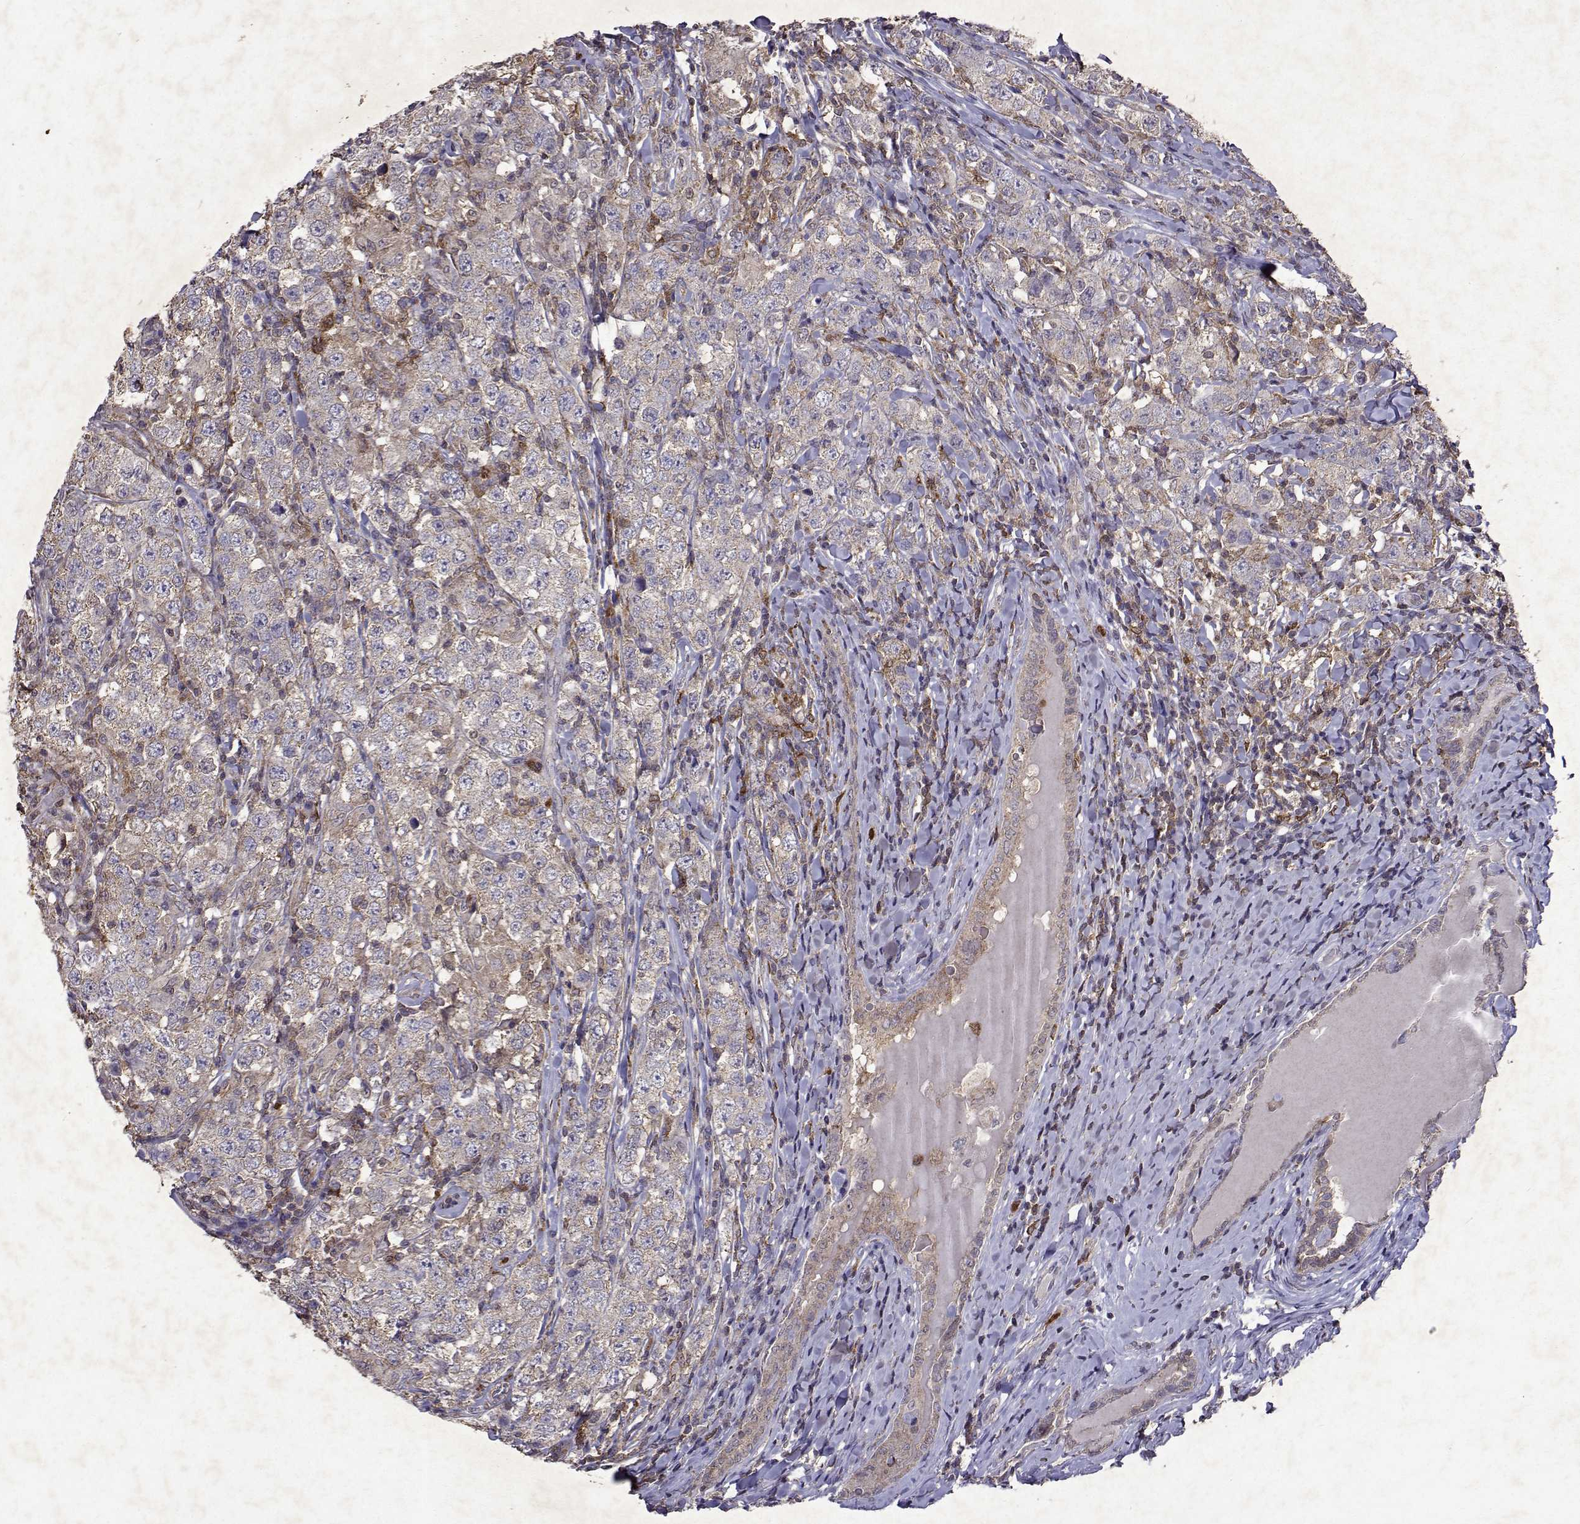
{"staining": {"intensity": "negative", "quantity": "none", "location": "none"}, "tissue": "testis cancer", "cell_type": "Tumor cells", "image_type": "cancer", "snomed": [{"axis": "morphology", "description": "Seminoma, NOS"}, {"axis": "morphology", "description": "Carcinoma, Embryonal, NOS"}, {"axis": "topography", "description": "Testis"}], "caption": "The immunohistochemistry (IHC) photomicrograph has no significant staining in tumor cells of embryonal carcinoma (testis) tissue.", "gene": "APAF1", "patient": {"sex": "male", "age": 41}}